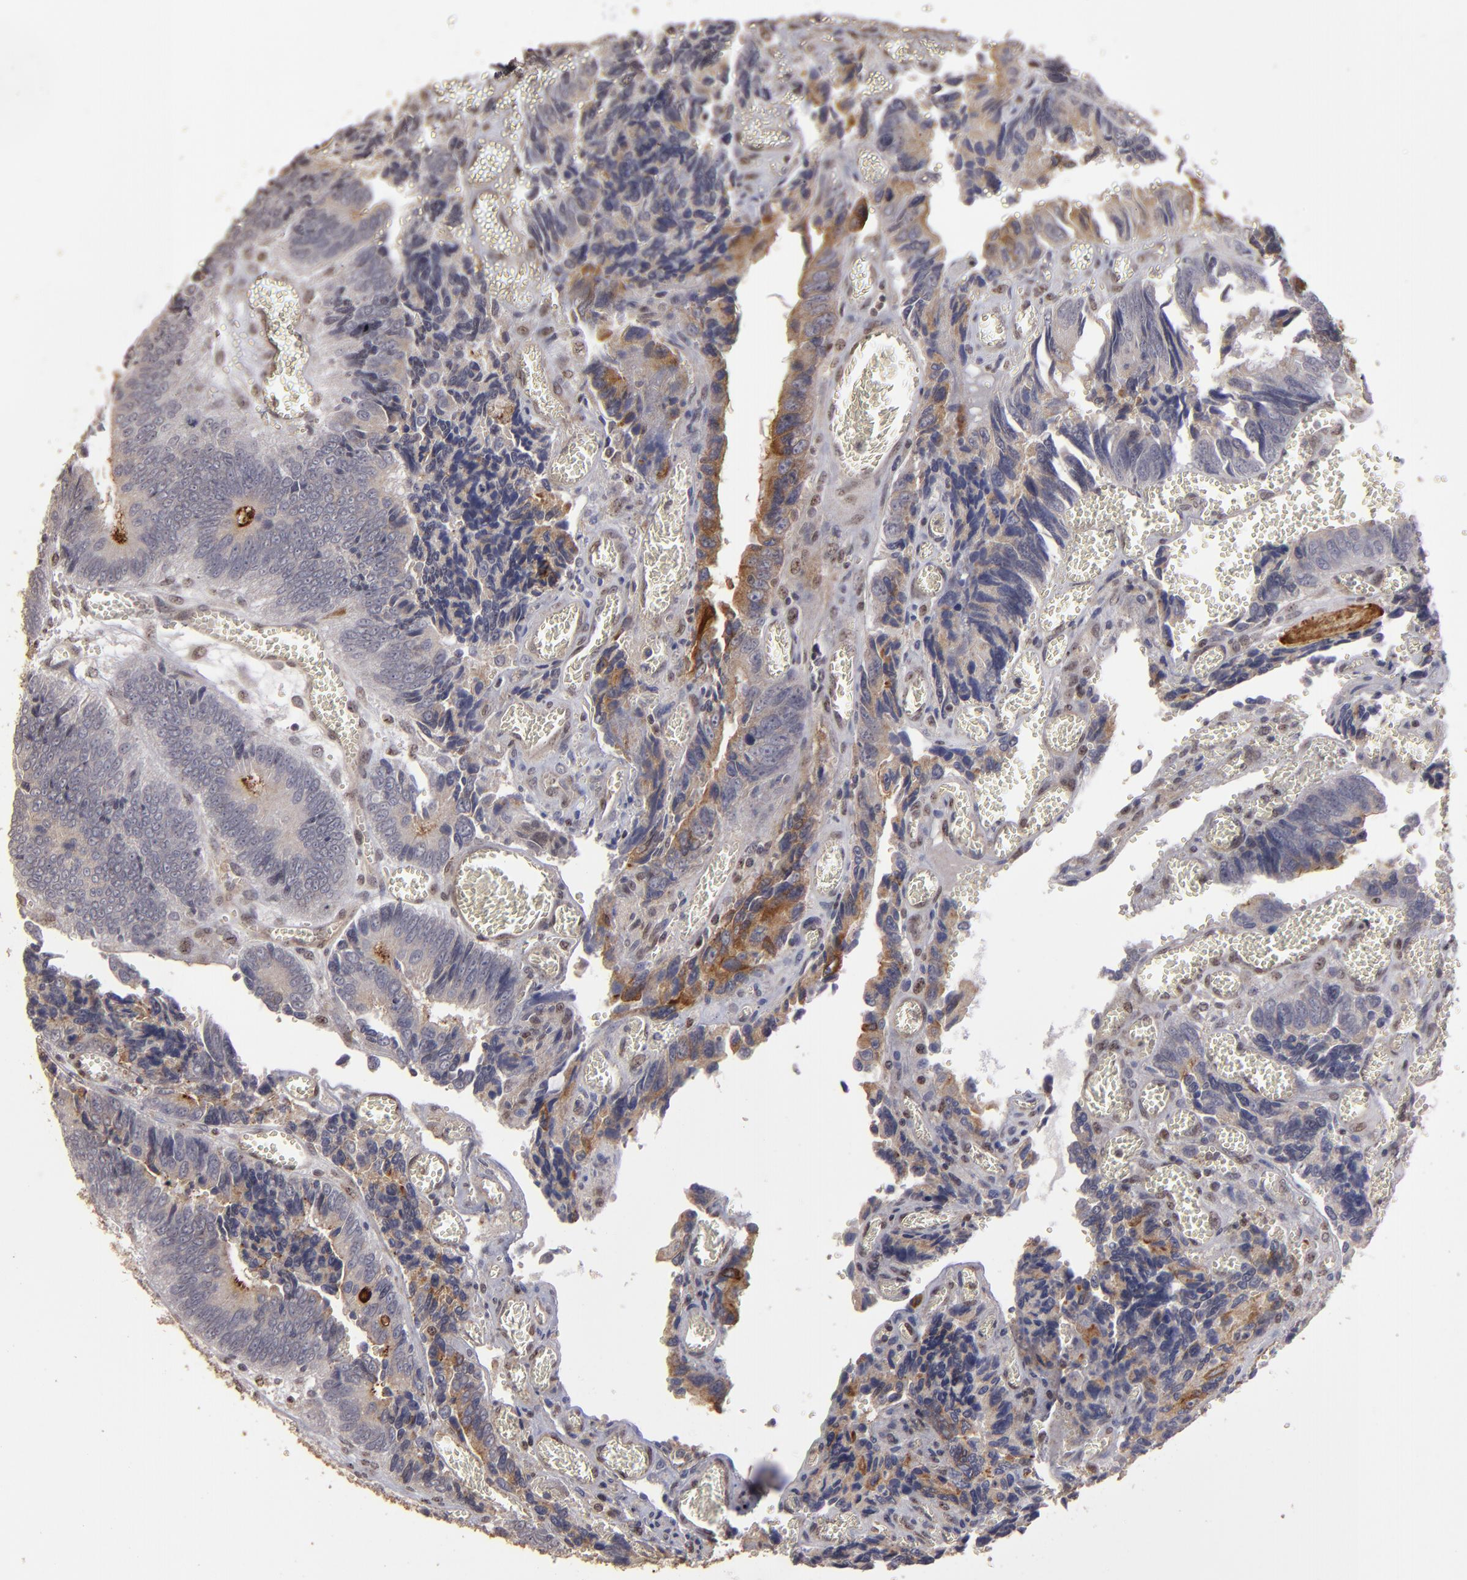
{"staining": {"intensity": "weak", "quantity": ">75%", "location": "cytoplasmic/membranous"}, "tissue": "colorectal cancer", "cell_type": "Tumor cells", "image_type": "cancer", "snomed": [{"axis": "morphology", "description": "Adenocarcinoma, NOS"}, {"axis": "topography", "description": "Colon"}], "caption": "Immunohistochemistry (IHC) (DAB (3,3'-diaminobenzidine)) staining of colorectal cancer (adenocarcinoma) displays weak cytoplasmic/membranous protein positivity in about >75% of tumor cells. Immunohistochemistry (IHC) stains the protein in brown and the nuclei are stained blue.", "gene": "CD55", "patient": {"sex": "male", "age": 72}}